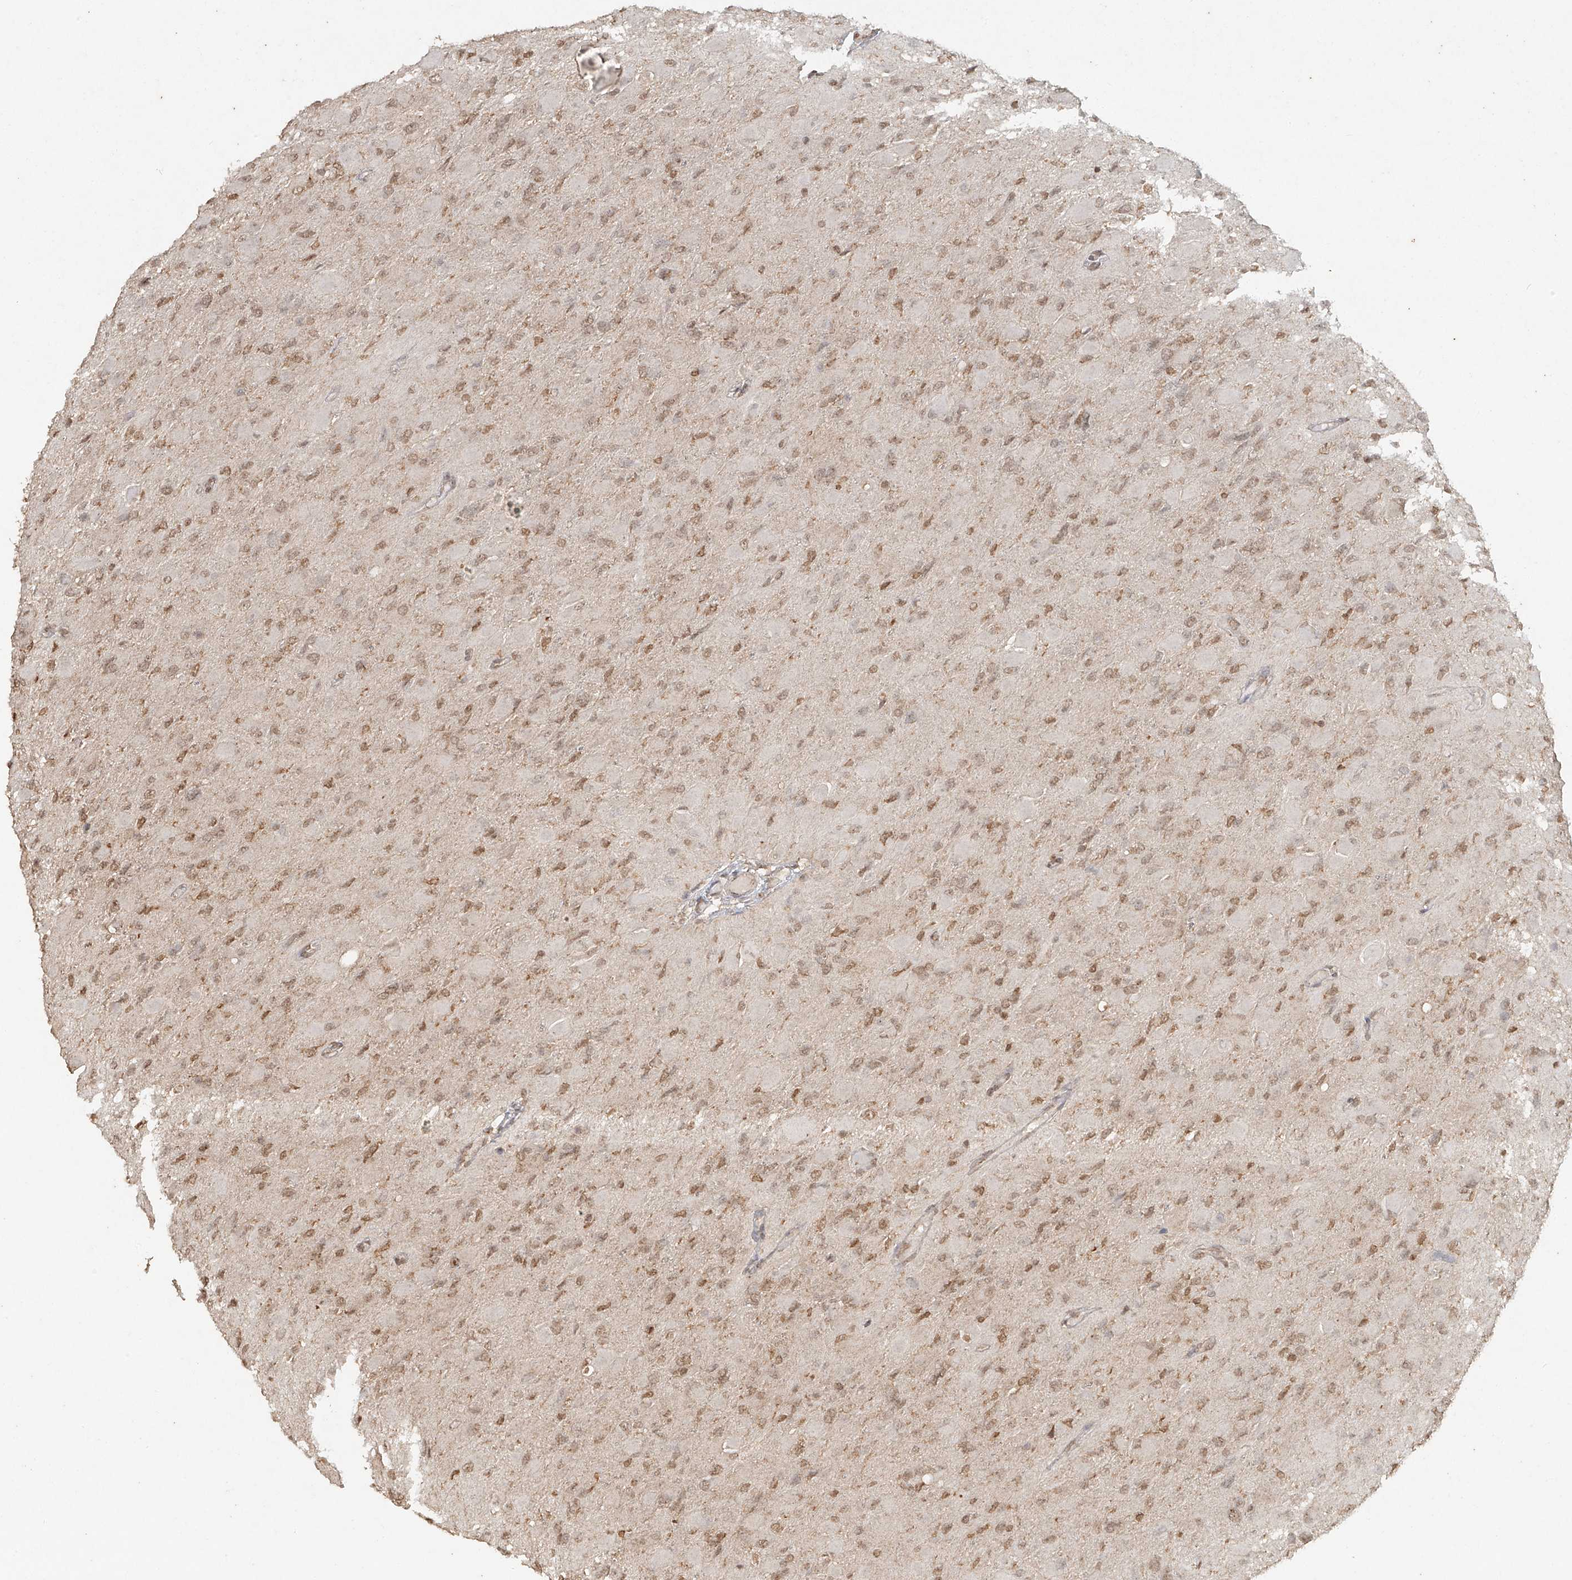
{"staining": {"intensity": "weak", "quantity": ">75%", "location": "nuclear"}, "tissue": "glioma", "cell_type": "Tumor cells", "image_type": "cancer", "snomed": [{"axis": "morphology", "description": "Glioma, malignant, High grade"}, {"axis": "topography", "description": "Cerebral cortex"}], "caption": "Approximately >75% of tumor cells in glioma show weak nuclear protein staining as visualized by brown immunohistochemical staining.", "gene": "TIGAR", "patient": {"sex": "female", "age": 36}}